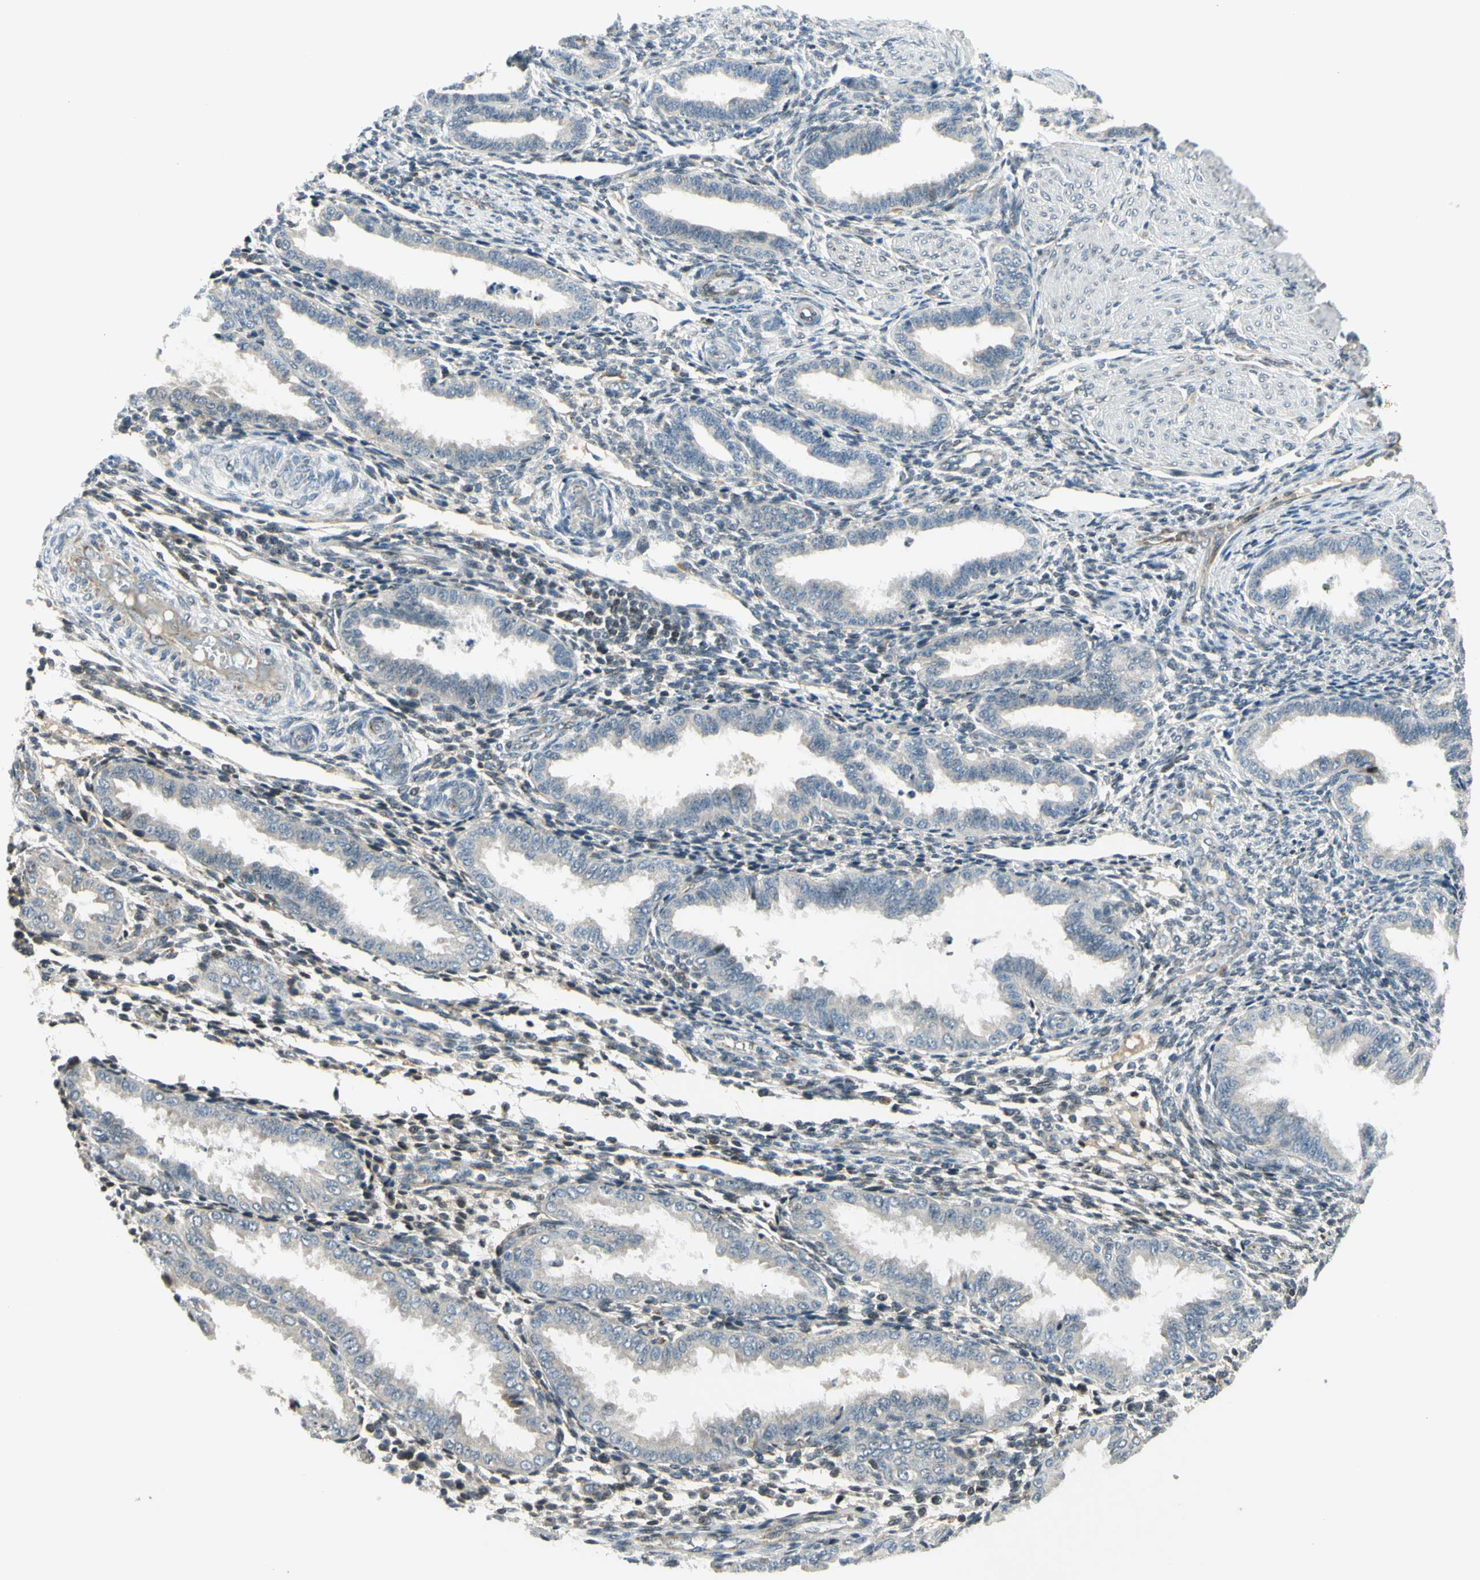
{"staining": {"intensity": "negative", "quantity": "none", "location": "none"}, "tissue": "endometrium", "cell_type": "Cells in endometrial stroma", "image_type": "normal", "snomed": [{"axis": "morphology", "description": "Normal tissue, NOS"}, {"axis": "topography", "description": "Endometrium"}], "caption": "Micrograph shows no protein staining in cells in endometrial stroma of normal endometrium.", "gene": "NPHP3", "patient": {"sex": "female", "age": 33}}